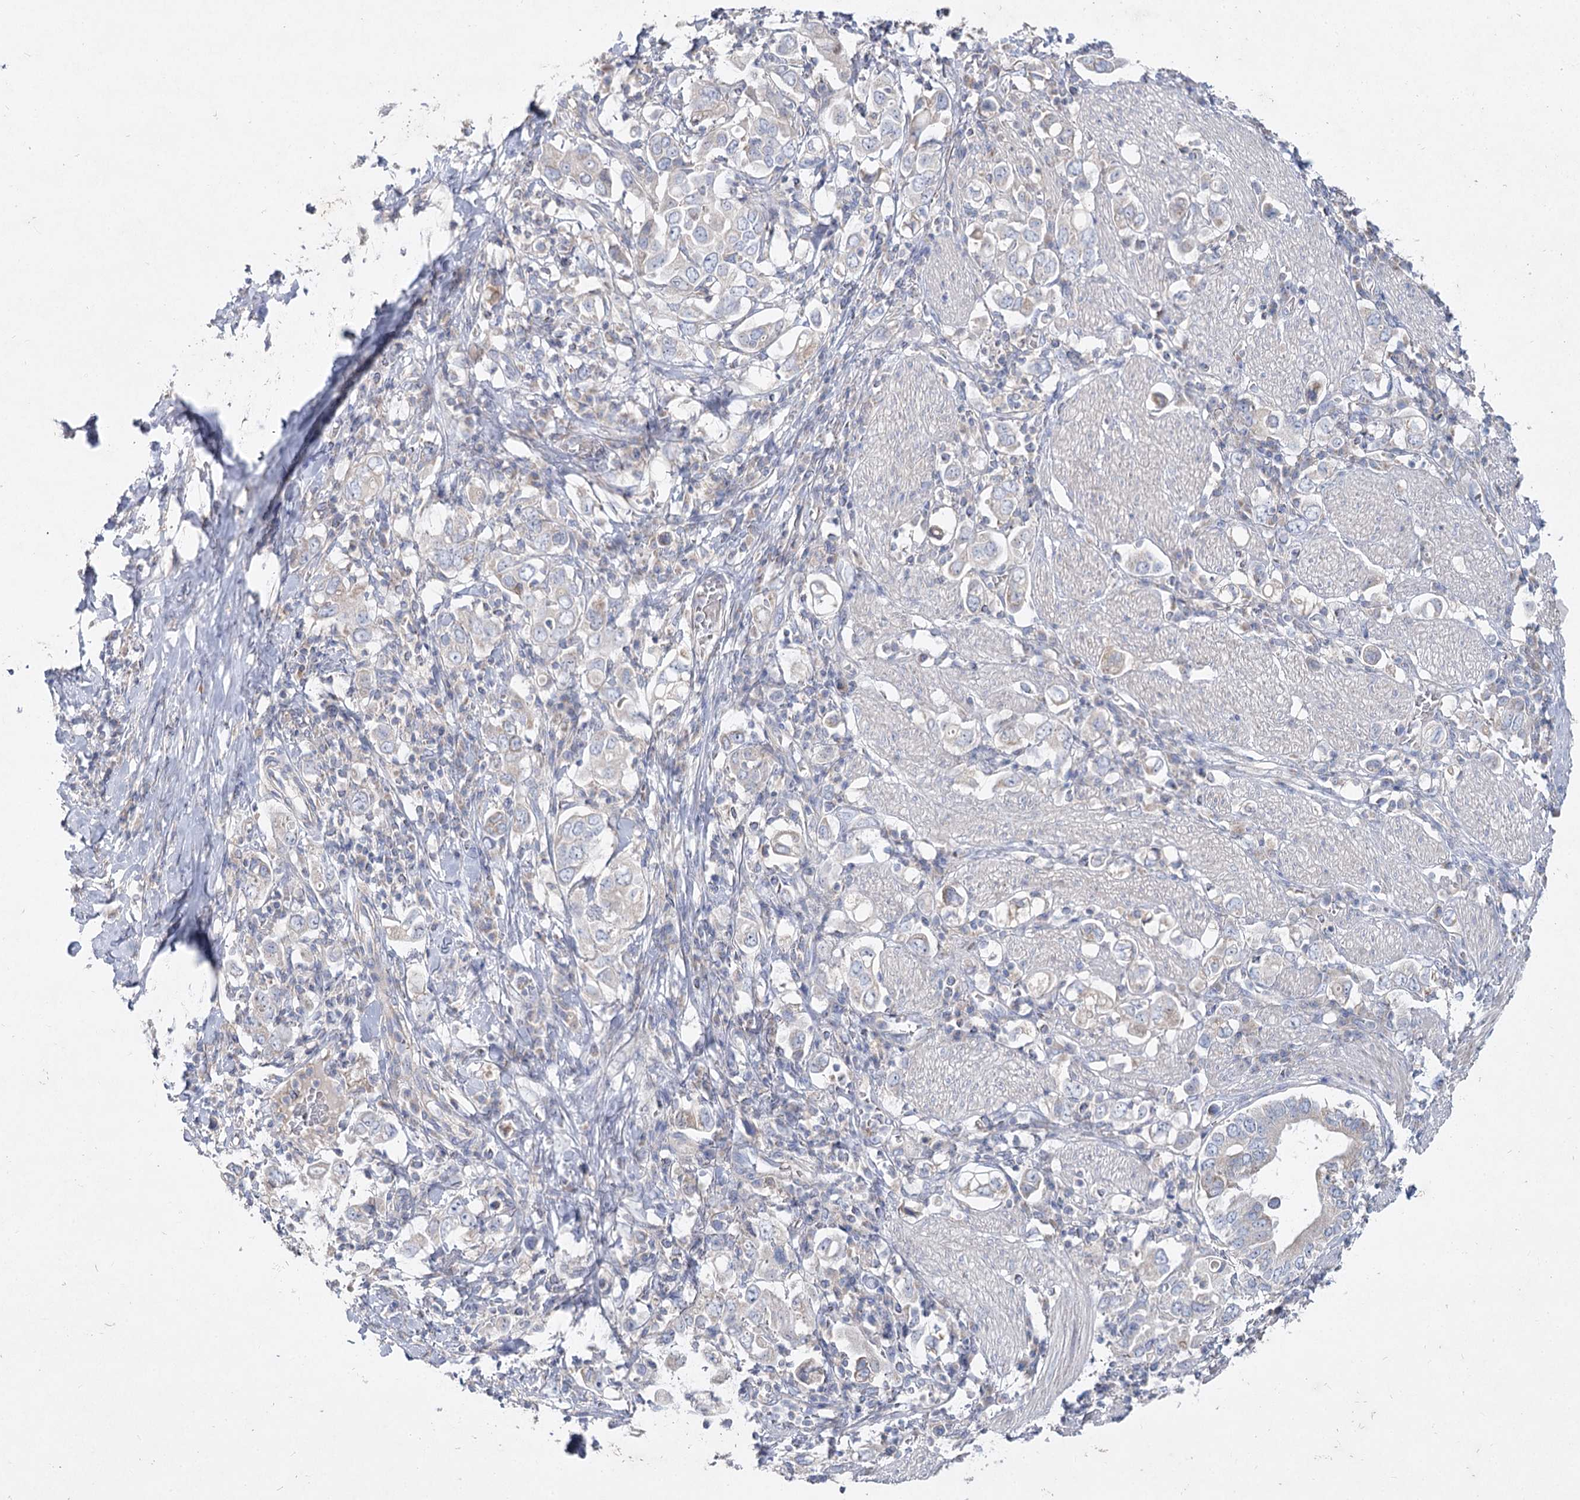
{"staining": {"intensity": "weak", "quantity": "<25%", "location": "cytoplasmic/membranous"}, "tissue": "stomach cancer", "cell_type": "Tumor cells", "image_type": "cancer", "snomed": [{"axis": "morphology", "description": "Adenocarcinoma, NOS"}, {"axis": "topography", "description": "Stomach, upper"}], "caption": "The immunohistochemistry (IHC) image has no significant staining in tumor cells of adenocarcinoma (stomach) tissue.", "gene": "TMEM187", "patient": {"sex": "male", "age": 62}}